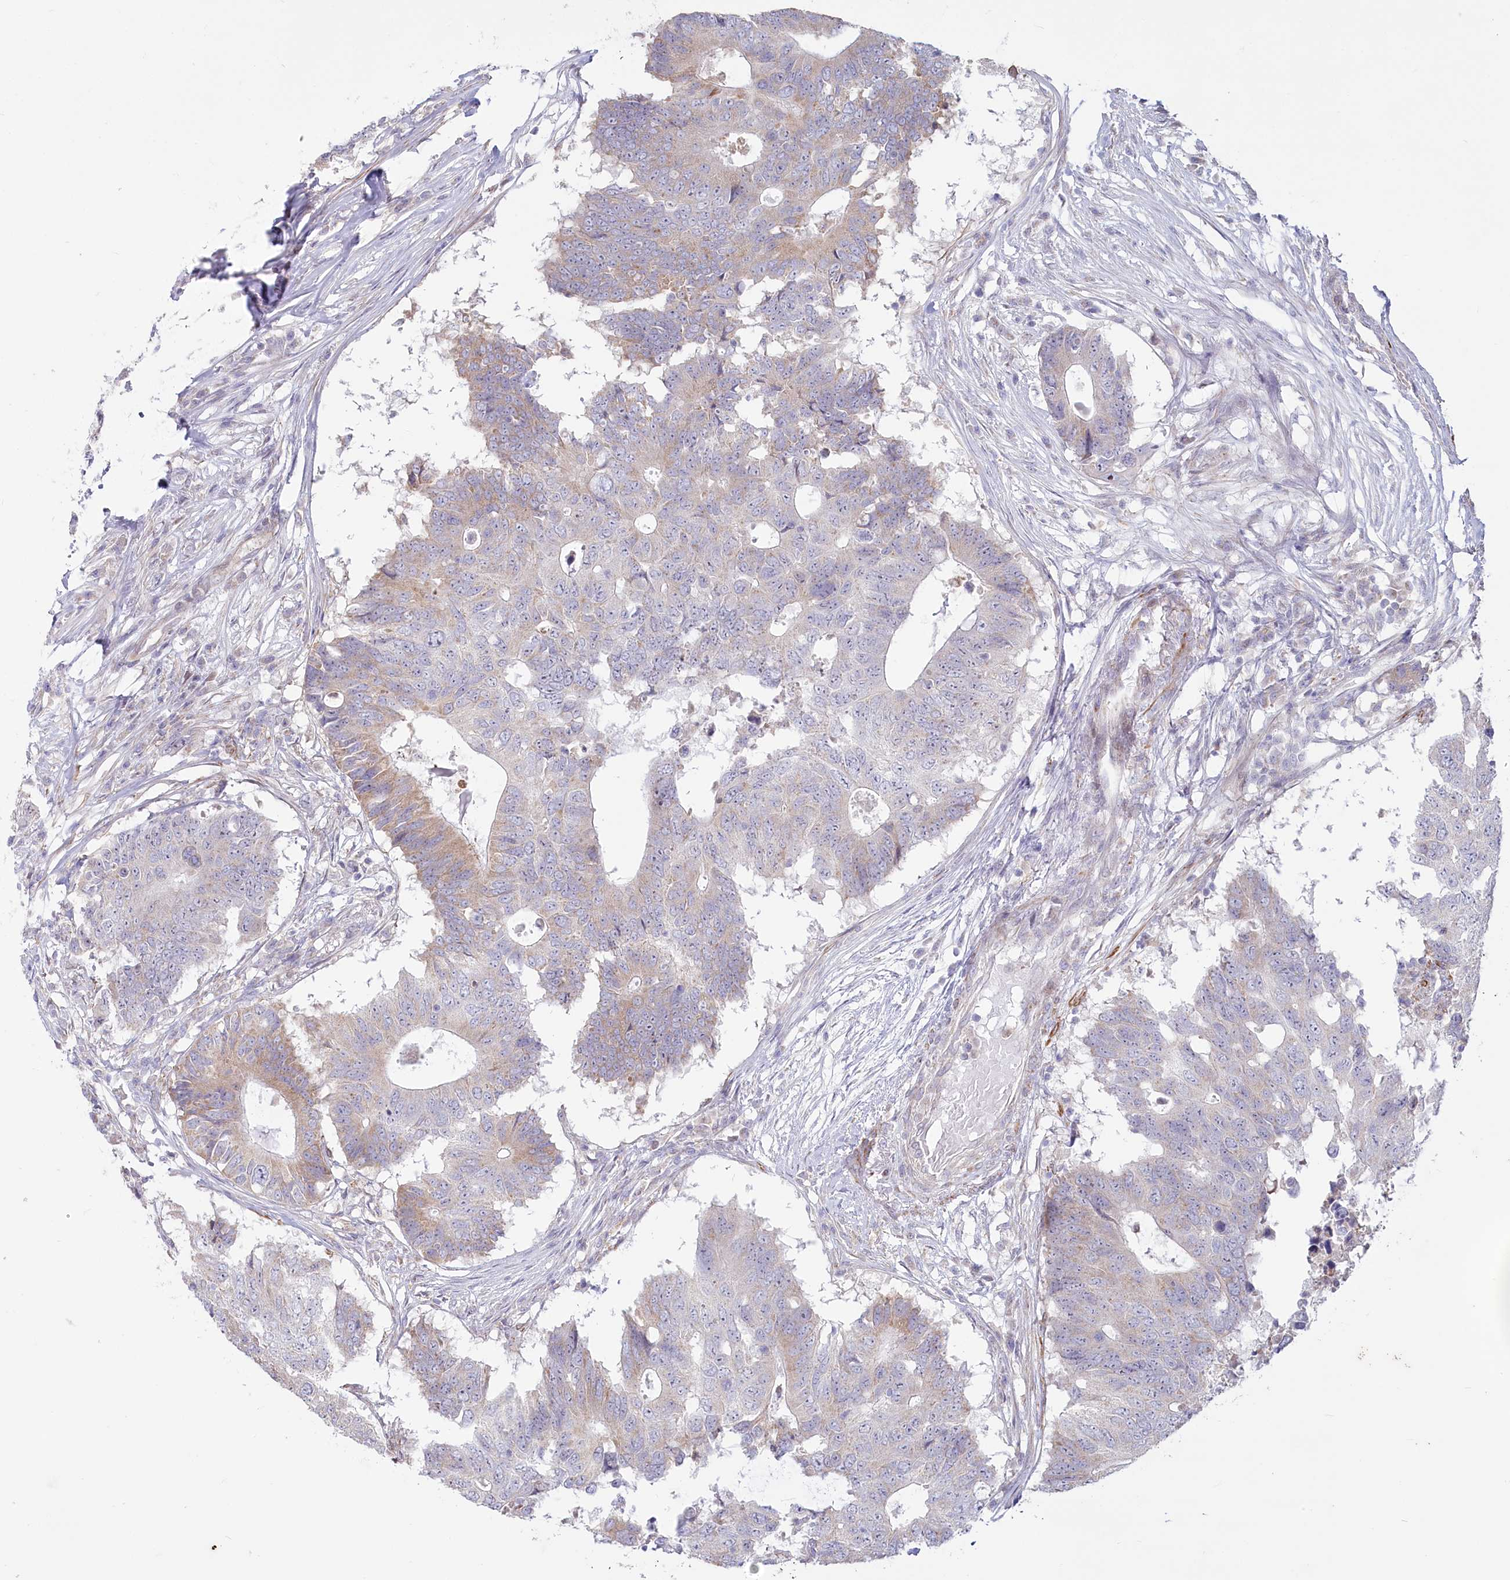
{"staining": {"intensity": "weak", "quantity": "<25%", "location": "cytoplasmic/membranous"}, "tissue": "colorectal cancer", "cell_type": "Tumor cells", "image_type": "cancer", "snomed": [{"axis": "morphology", "description": "Adenocarcinoma, NOS"}, {"axis": "topography", "description": "Colon"}], "caption": "The immunohistochemistry image has no significant staining in tumor cells of colorectal cancer (adenocarcinoma) tissue.", "gene": "MTG1", "patient": {"sex": "male", "age": 71}}